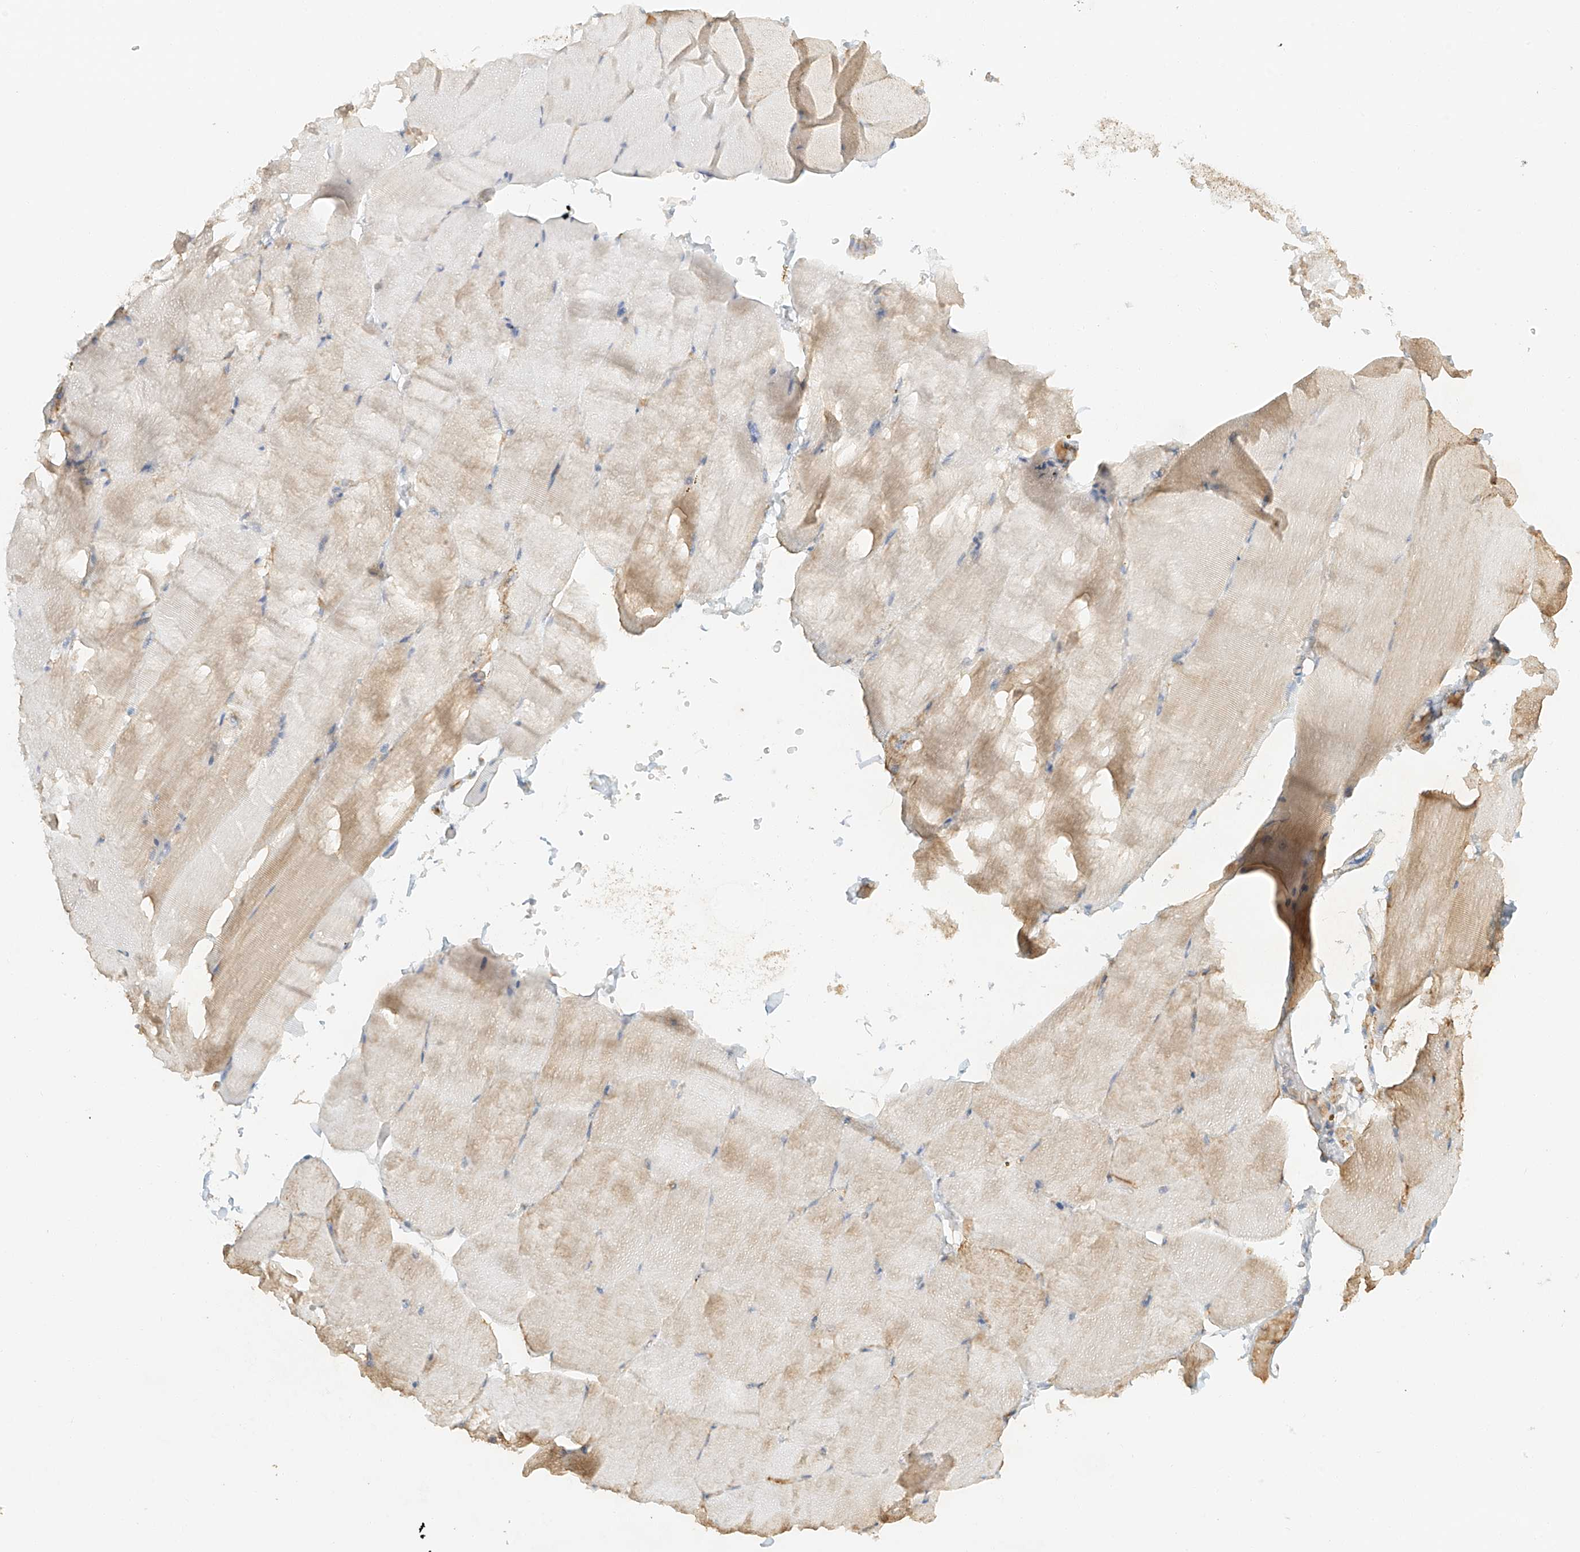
{"staining": {"intensity": "weak", "quantity": "25%-75%", "location": "cytoplasmic/membranous"}, "tissue": "skeletal muscle", "cell_type": "Myocytes", "image_type": "normal", "snomed": [{"axis": "morphology", "description": "Normal tissue, NOS"}, {"axis": "topography", "description": "Skeletal muscle"}, {"axis": "topography", "description": "Parathyroid gland"}], "caption": "Unremarkable skeletal muscle reveals weak cytoplasmic/membranous expression in about 25%-75% of myocytes The protein of interest is stained brown, and the nuclei are stained in blue (DAB (3,3'-diaminobenzidine) IHC with brightfield microscopy, high magnification)..", "gene": "MIPEP", "patient": {"sex": "female", "age": 37}}